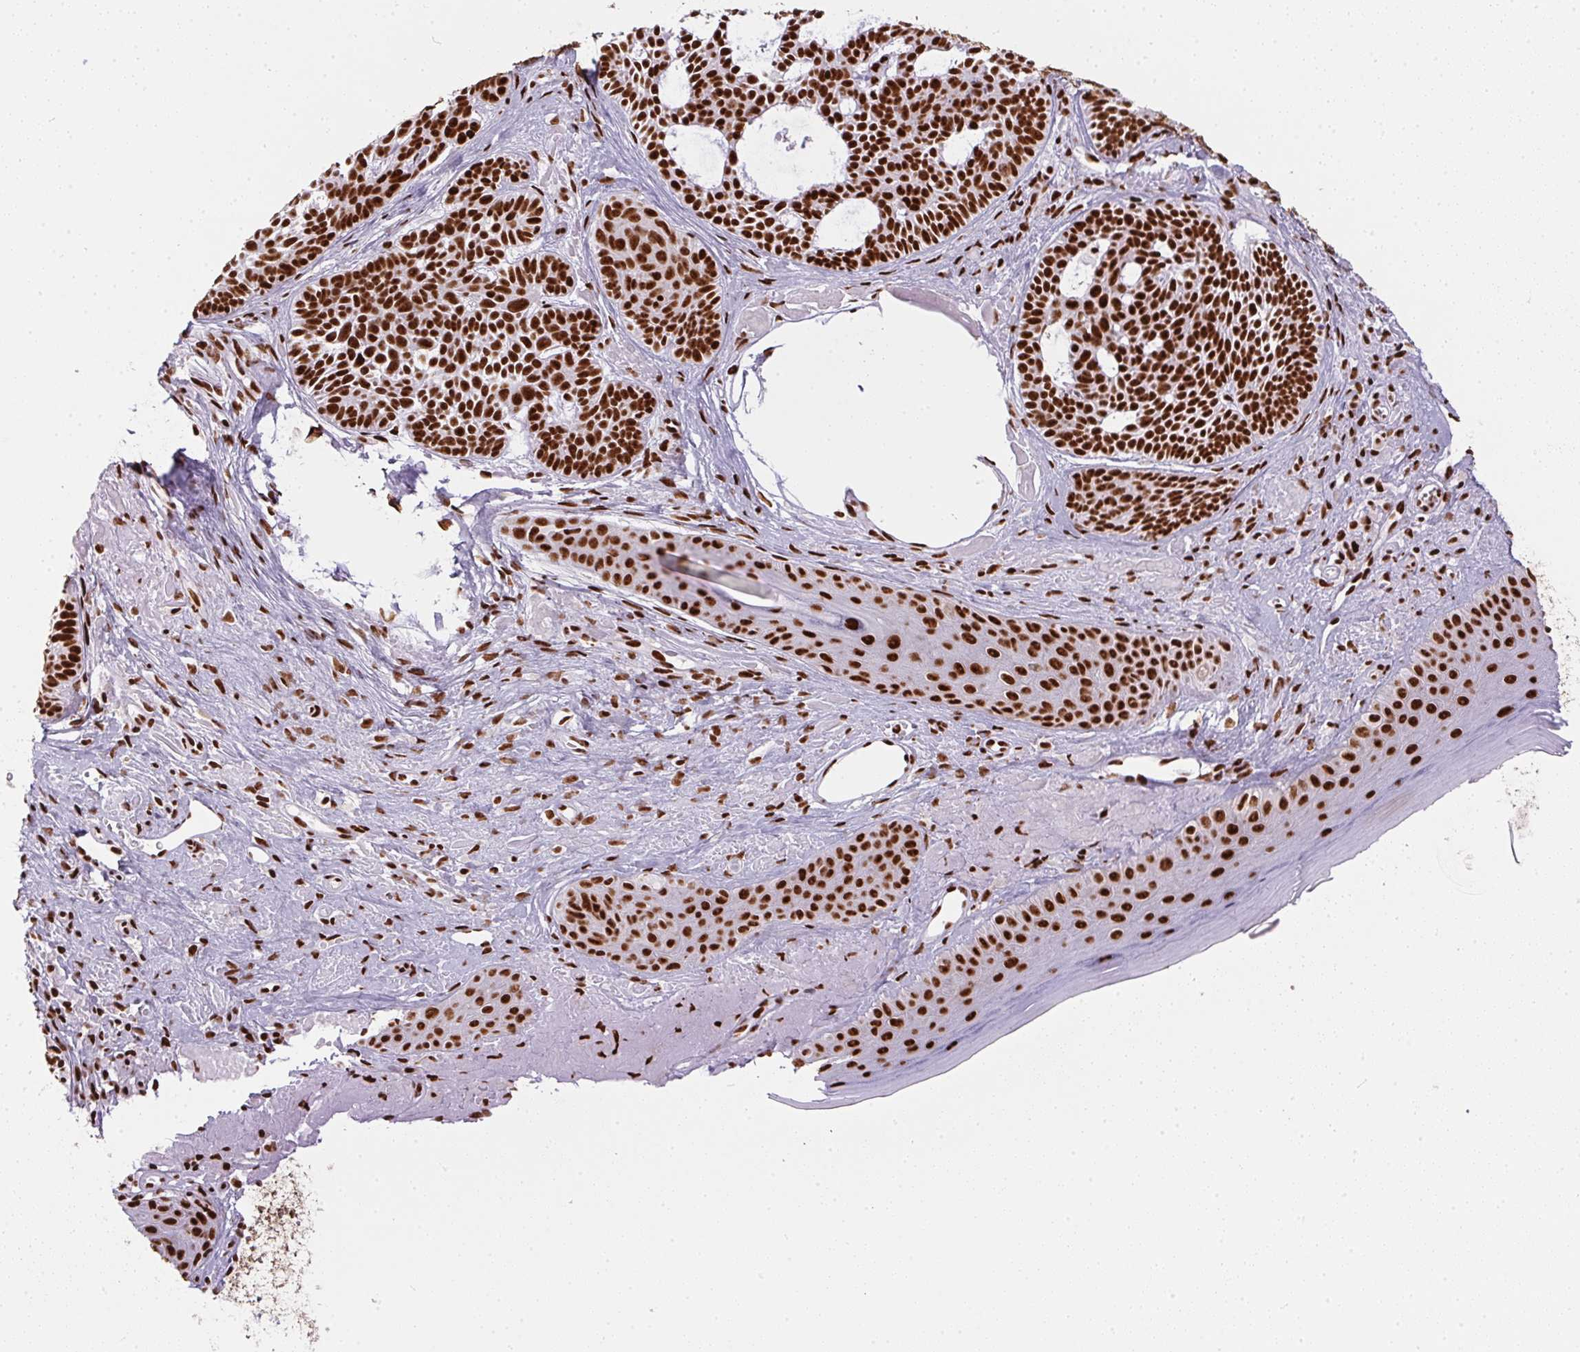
{"staining": {"intensity": "strong", "quantity": ">75%", "location": "nuclear"}, "tissue": "skin cancer", "cell_type": "Tumor cells", "image_type": "cancer", "snomed": [{"axis": "morphology", "description": "Basal cell carcinoma"}, {"axis": "topography", "description": "Skin"}], "caption": "Protein staining of basal cell carcinoma (skin) tissue displays strong nuclear expression in approximately >75% of tumor cells.", "gene": "PAGE3", "patient": {"sex": "male", "age": 81}}